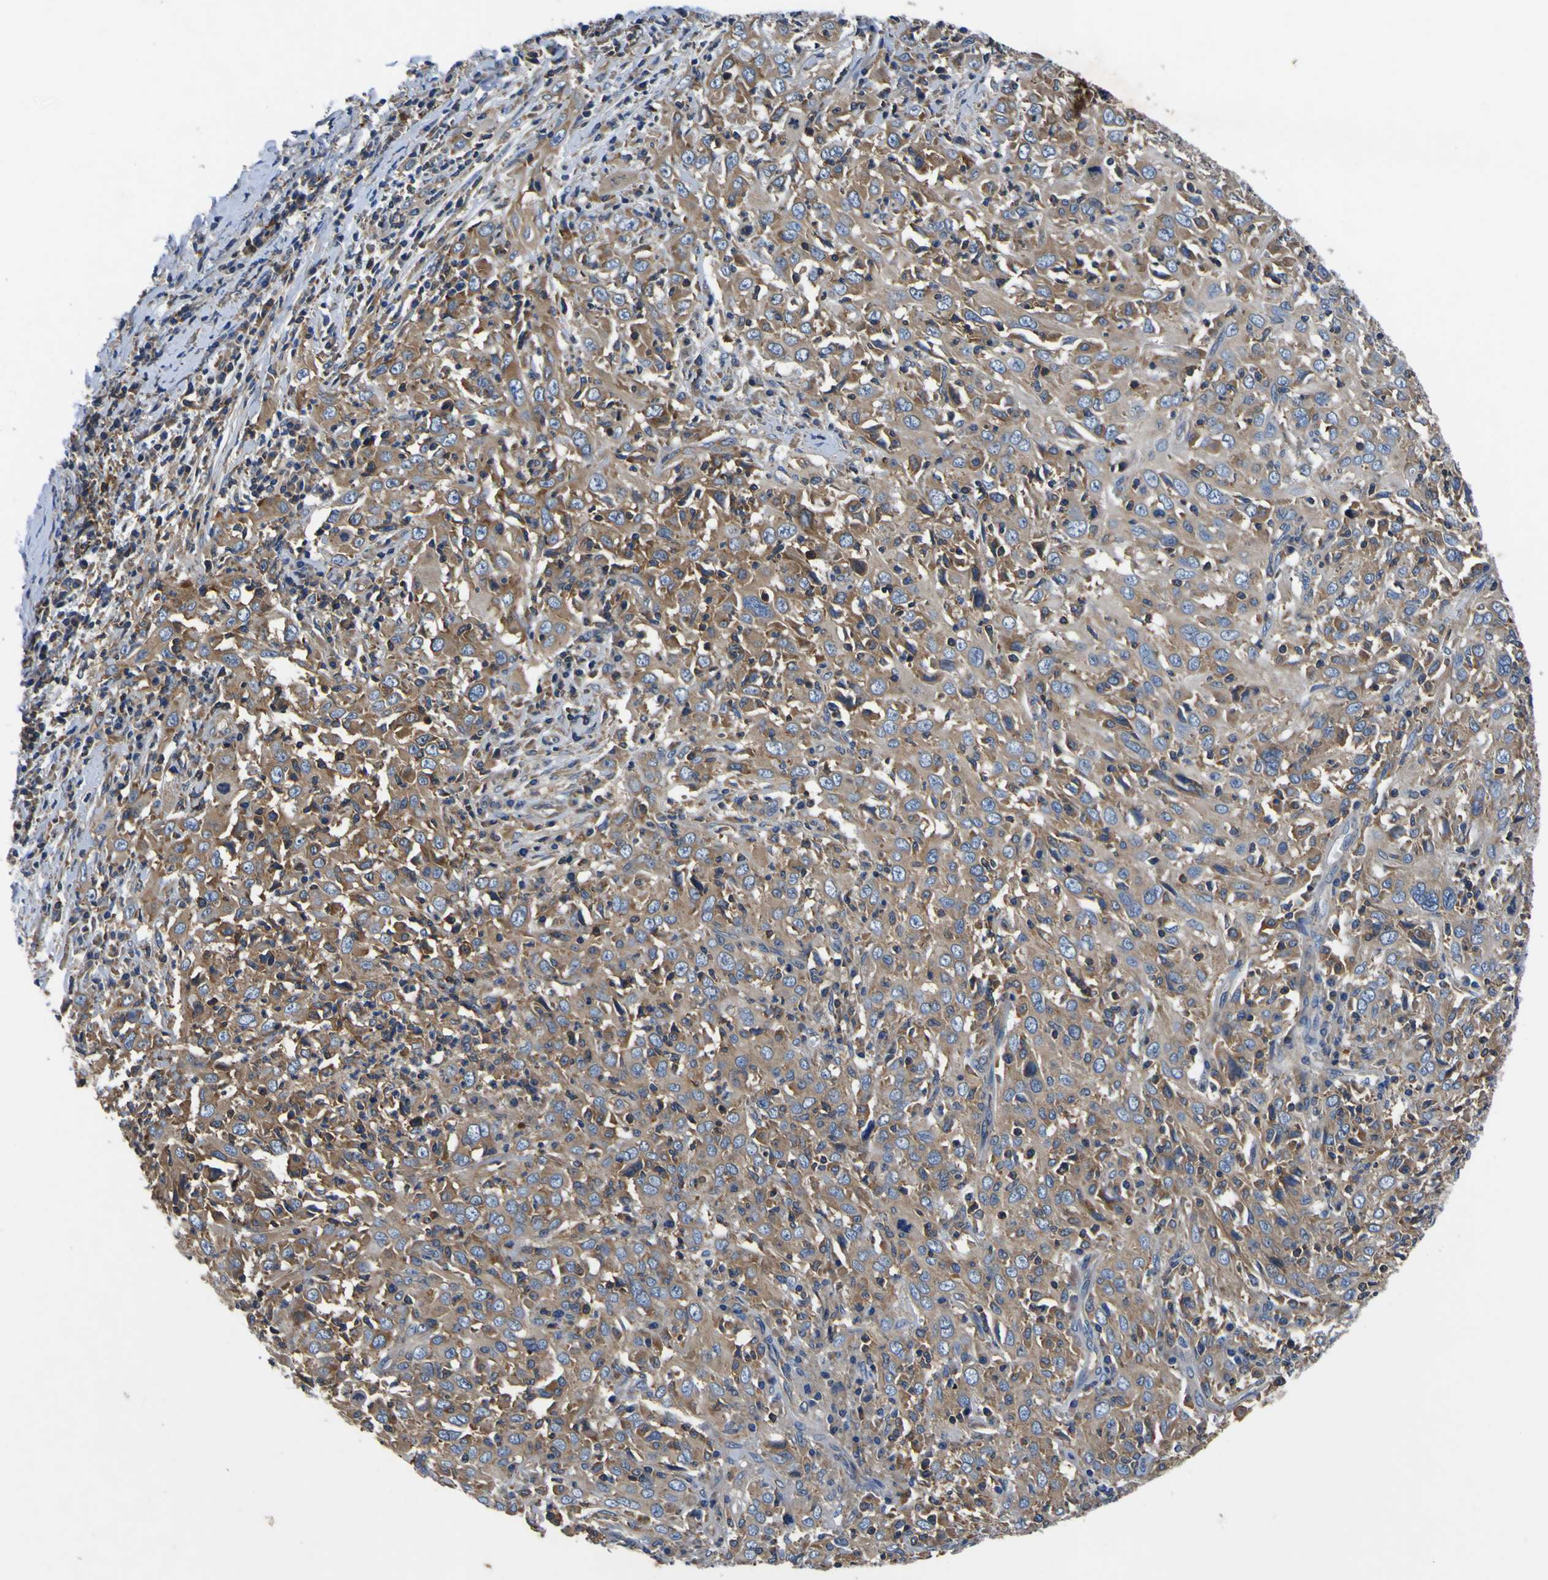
{"staining": {"intensity": "moderate", "quantity": ">75%", "location": "cytoplasmic/membranous"}, "tissue": "cervical cancer", "cell_type": "Tumor cells", "image_type": "cancer", "snomed": [{"axis": "morphology", "description": "Squamous cell carcinoma, NOS"}, {"axis": "topography", "description": "Cervix"}], "caption": "Immunohistochemical staining of human cervical squamous cell carcinoma exhibits moderate cytoplasmic/membranous protein staining in about >75% of tumor cells. (IHC, brightfield microscopy, high magnification).", "gene": "CNR2", "patient": {"sex": "female", "age": 46}}